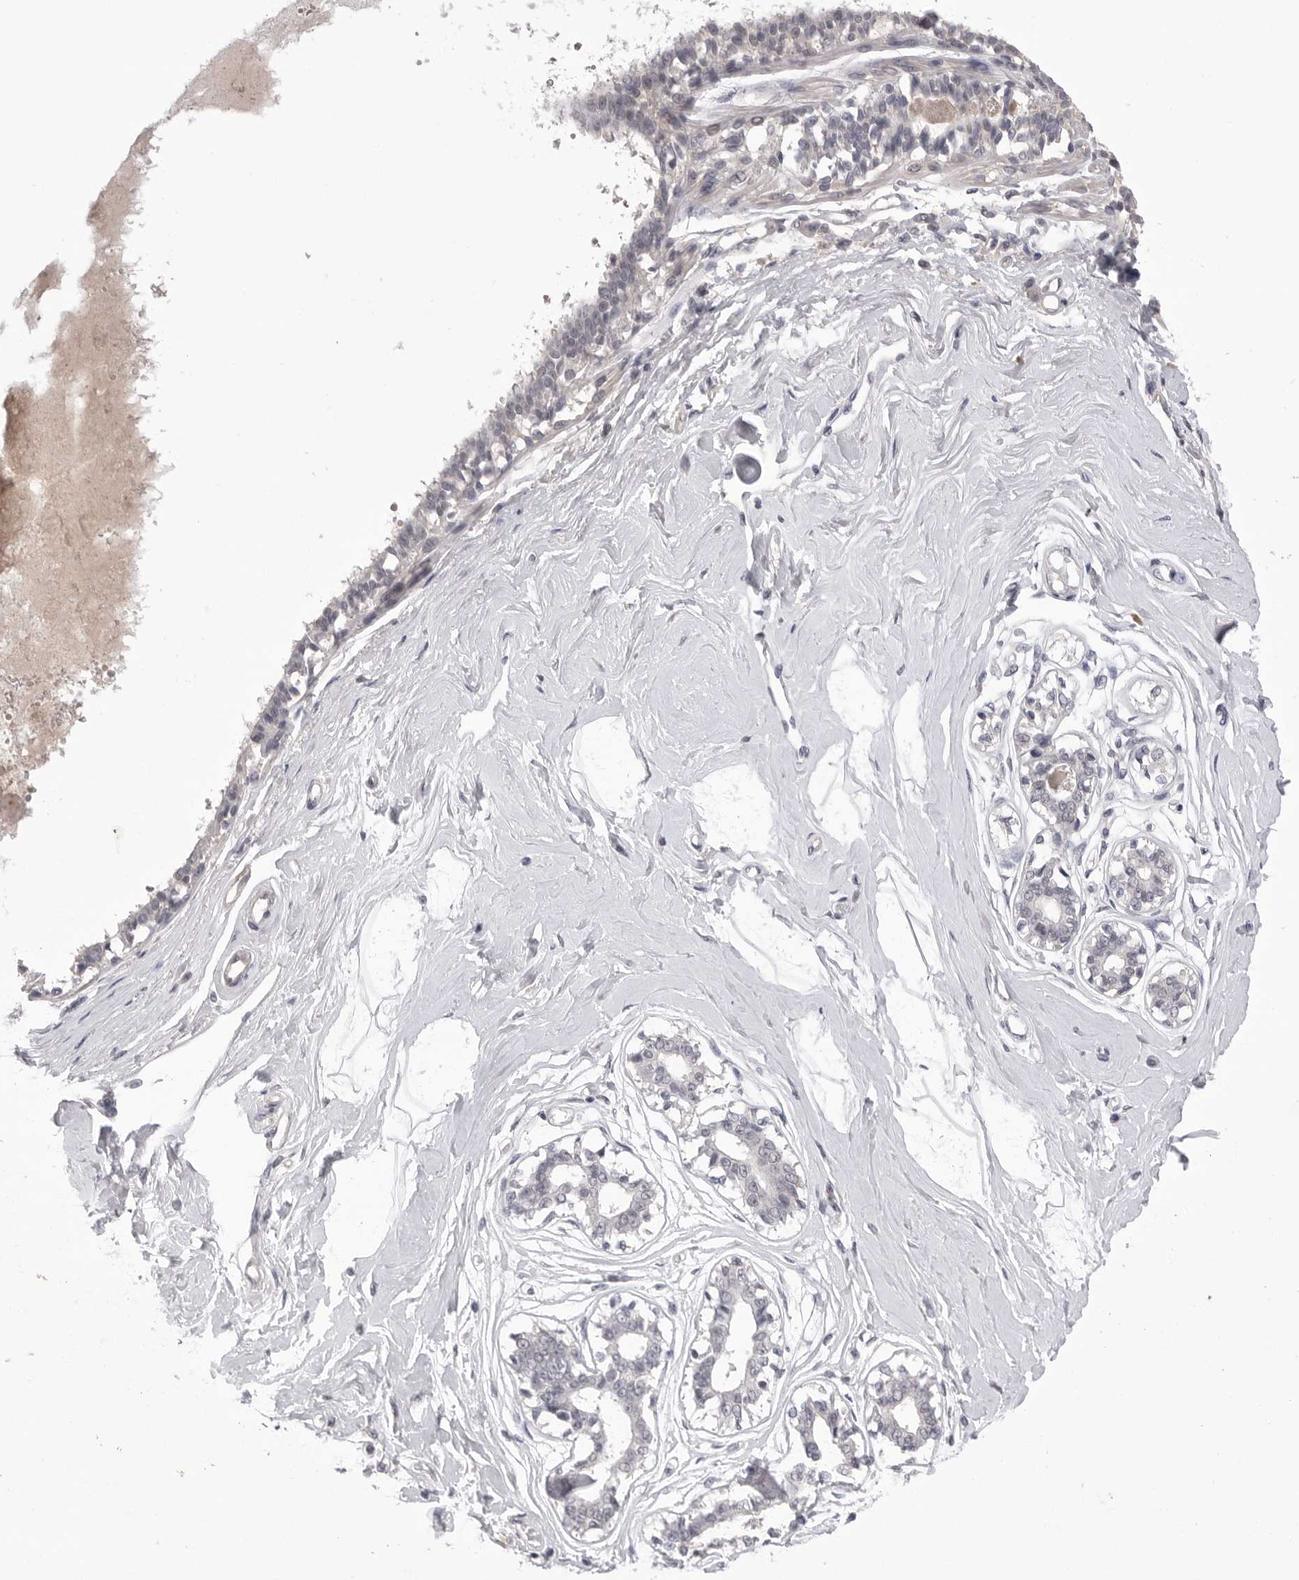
{"staining": {"intensity": "negative", "quantity": "none", "location": "none"}, "tissue": "breast", "cell_type": "Adipocytes", "image_type": "normal", "snomed": [{"axis": "morphology", "description": "Normal tissue, NOS"}, {"axis": "topography", "description": "Breast"}], "caption": "This is an immunohistochemistry micrograph of benign human breast. There is no positivity in adipocytes.", "gene": "DLGAP3", "patient": {"sex": "female", "age": 45}}